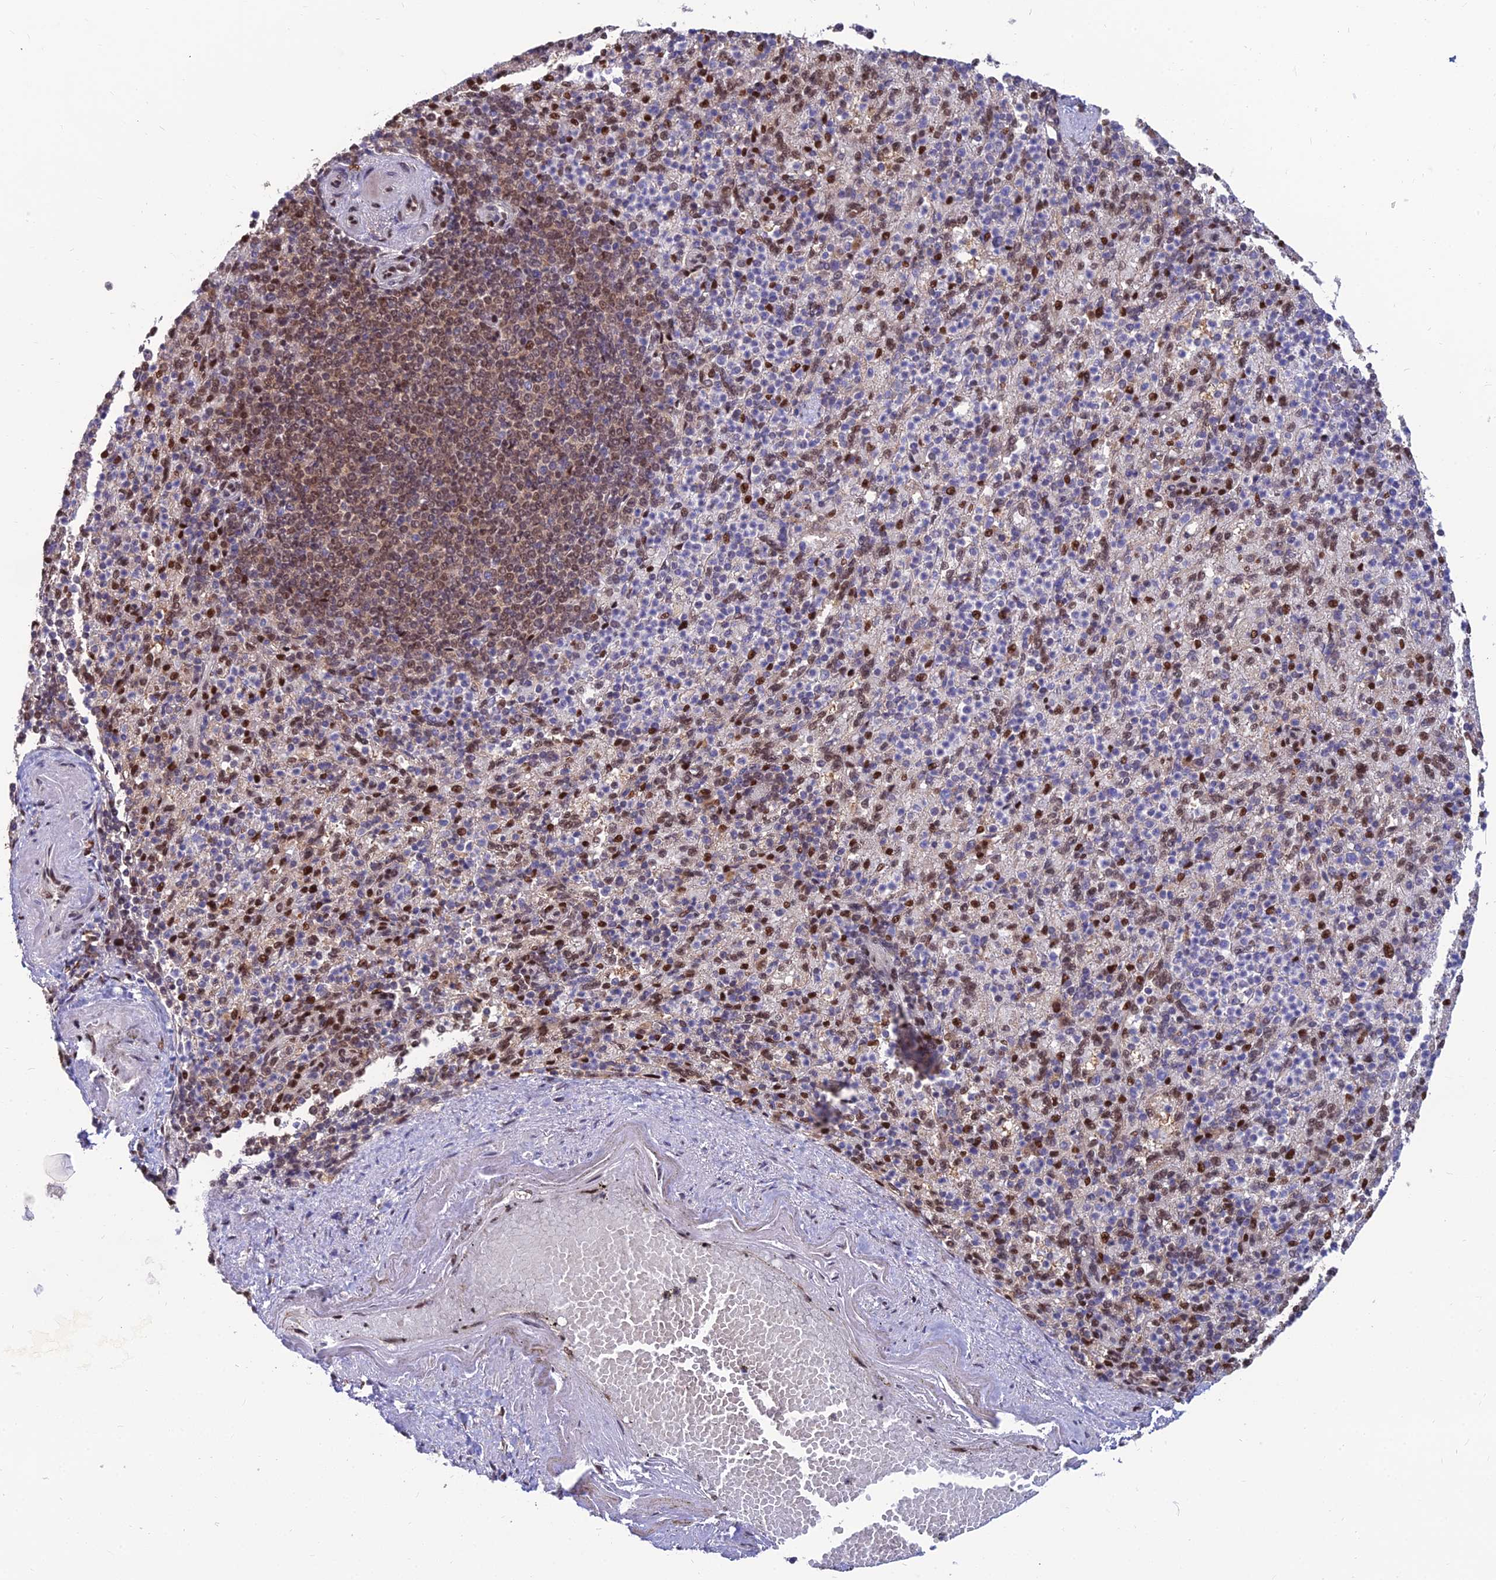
{"staining": {"intensity": "strong", "quantity": "<25%", "location": "nuclear"}, "tissue": "spleen", "cell_type": "Cells in red pulp", "image_type": "normal", "snomed": [{"axis": "morphology", "description": "Normal tissue, NOS"}, {"axis": "topography", "description": "Spleen"}], "caption": "Spleen stained for a protein (brown) exhibits strong nuclear positive positivity in about <25% of cells in red pulp.", "gene": "DNPEP", "patient": {"sex": "female", "age": 74}}